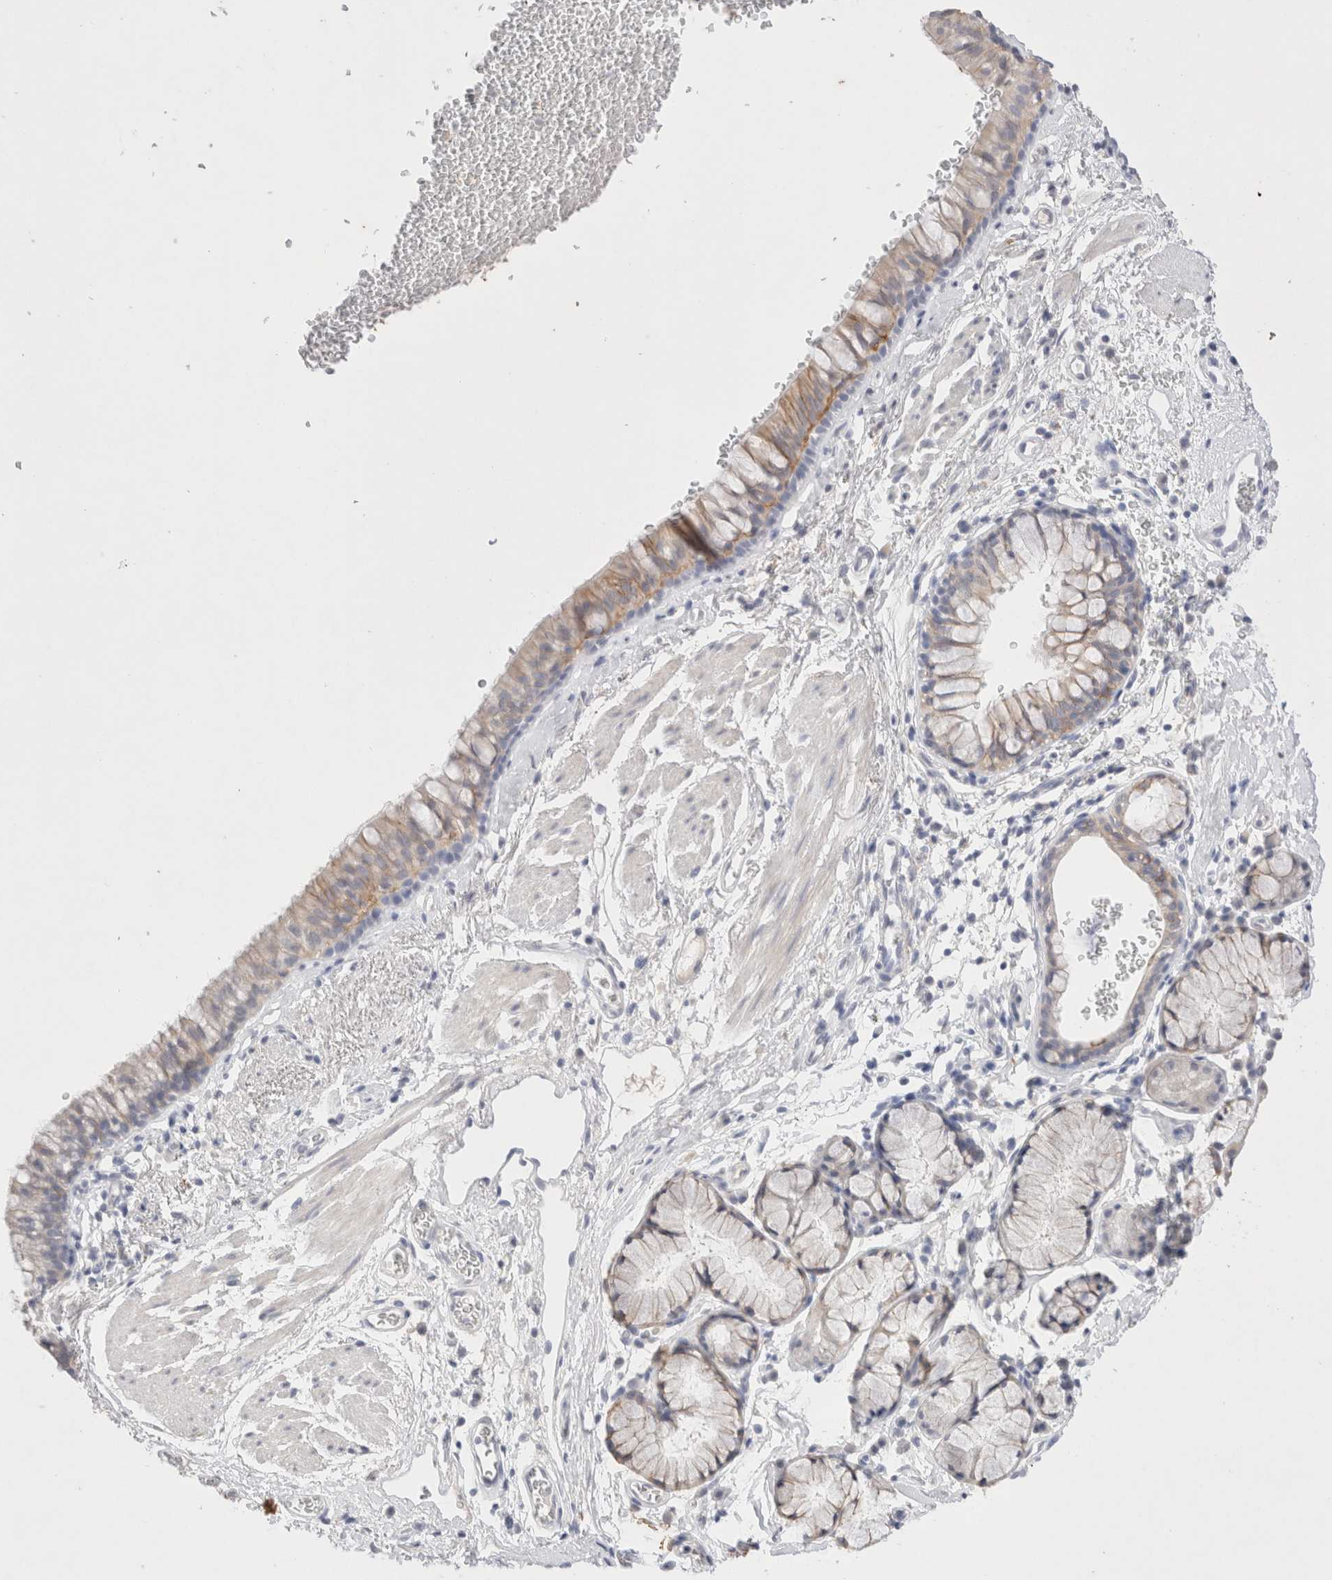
{"staining": {"intensity": "weak", "quantity": ">75%", "location": "cytoplasmic/membranous"}, "tissue": "bronchus", "cell_type": "Respiratory epithelial cells", "image_type": "normal", "snomed": [{"axis": "morphology", "description": "Normal tissue, NOS"}, {"axis": "topography", "description": "Cartilage tissue"}, {"axis": "topography", "description": "Bronchus"}], "caption": "IHC photomicrograph of normal bronchus: bronchus stained using immunohistochemistry (IHC) exhibits low levels of weak protein expression localized specifically in the cytoplasmic/membranous of respiratory epithelial cells, appearing as a cytoplasmic/membranous brown color.", "gene": "EPCAM", "patient": {"sex": "female", "age": 53}}